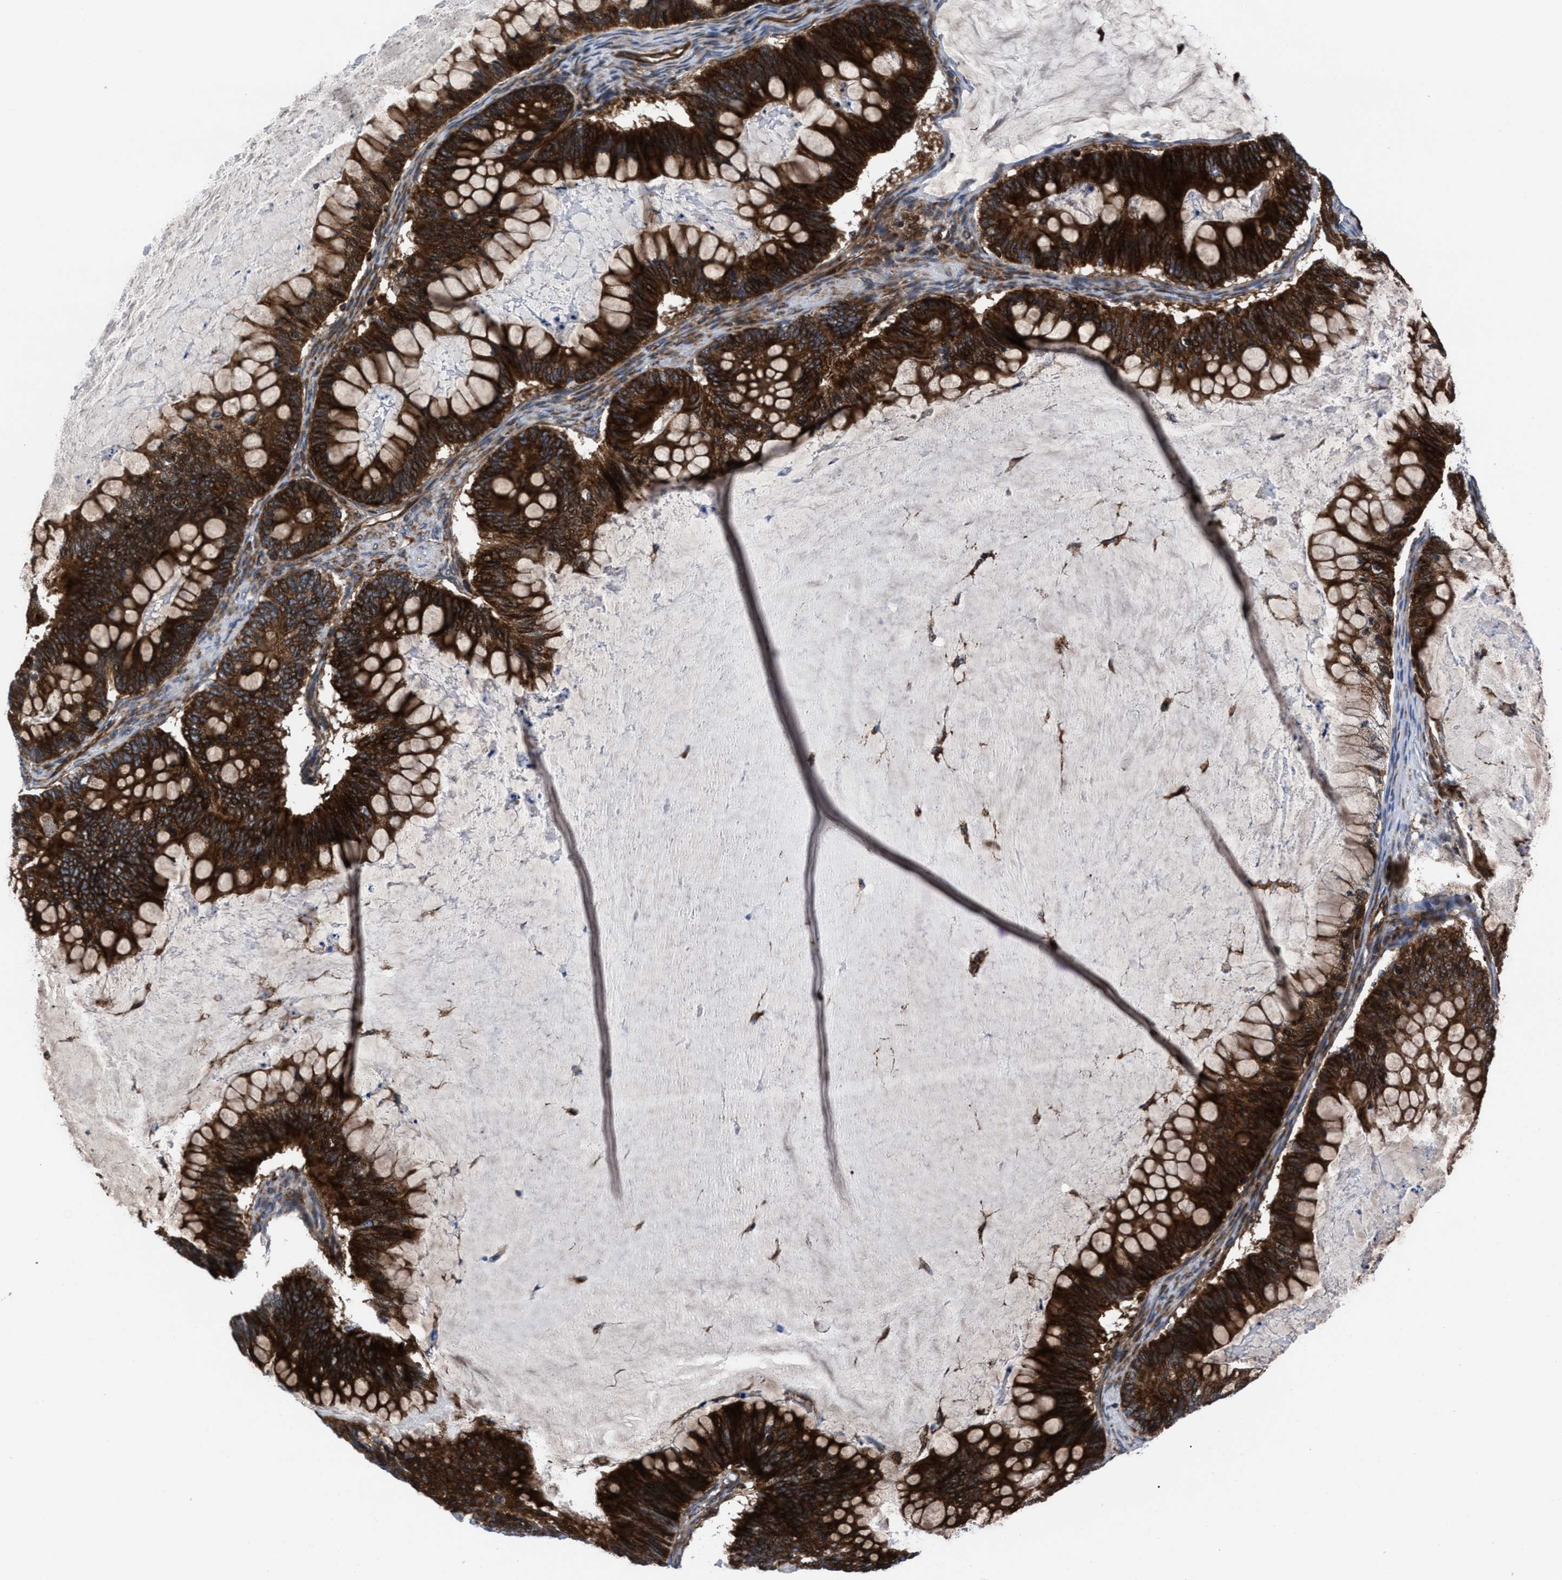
{"staining": {"intensity": "strong", "quantity": ">75%", "location": "cytoplasmic/membranous"}, "tissue": "ovarian cancer", "cell_type": "Tumor cells", "image_type": "cancer", "snomed": [{"axis": "morphology", "description": "Cystadenocarcinoma, mucinous, NOS"}, {"axis": "topography", "description": "Ovary"}], "caption": "Immunohistochemistry (IHC) of human mucinous cystadenocarcinoma (ovarian) exhibits high levels of strong cytoplasmic/membranous staining in about >75% of tumor cells.", "gene": "PRR15L", "patient": {"sex": "female", "age": 61}}